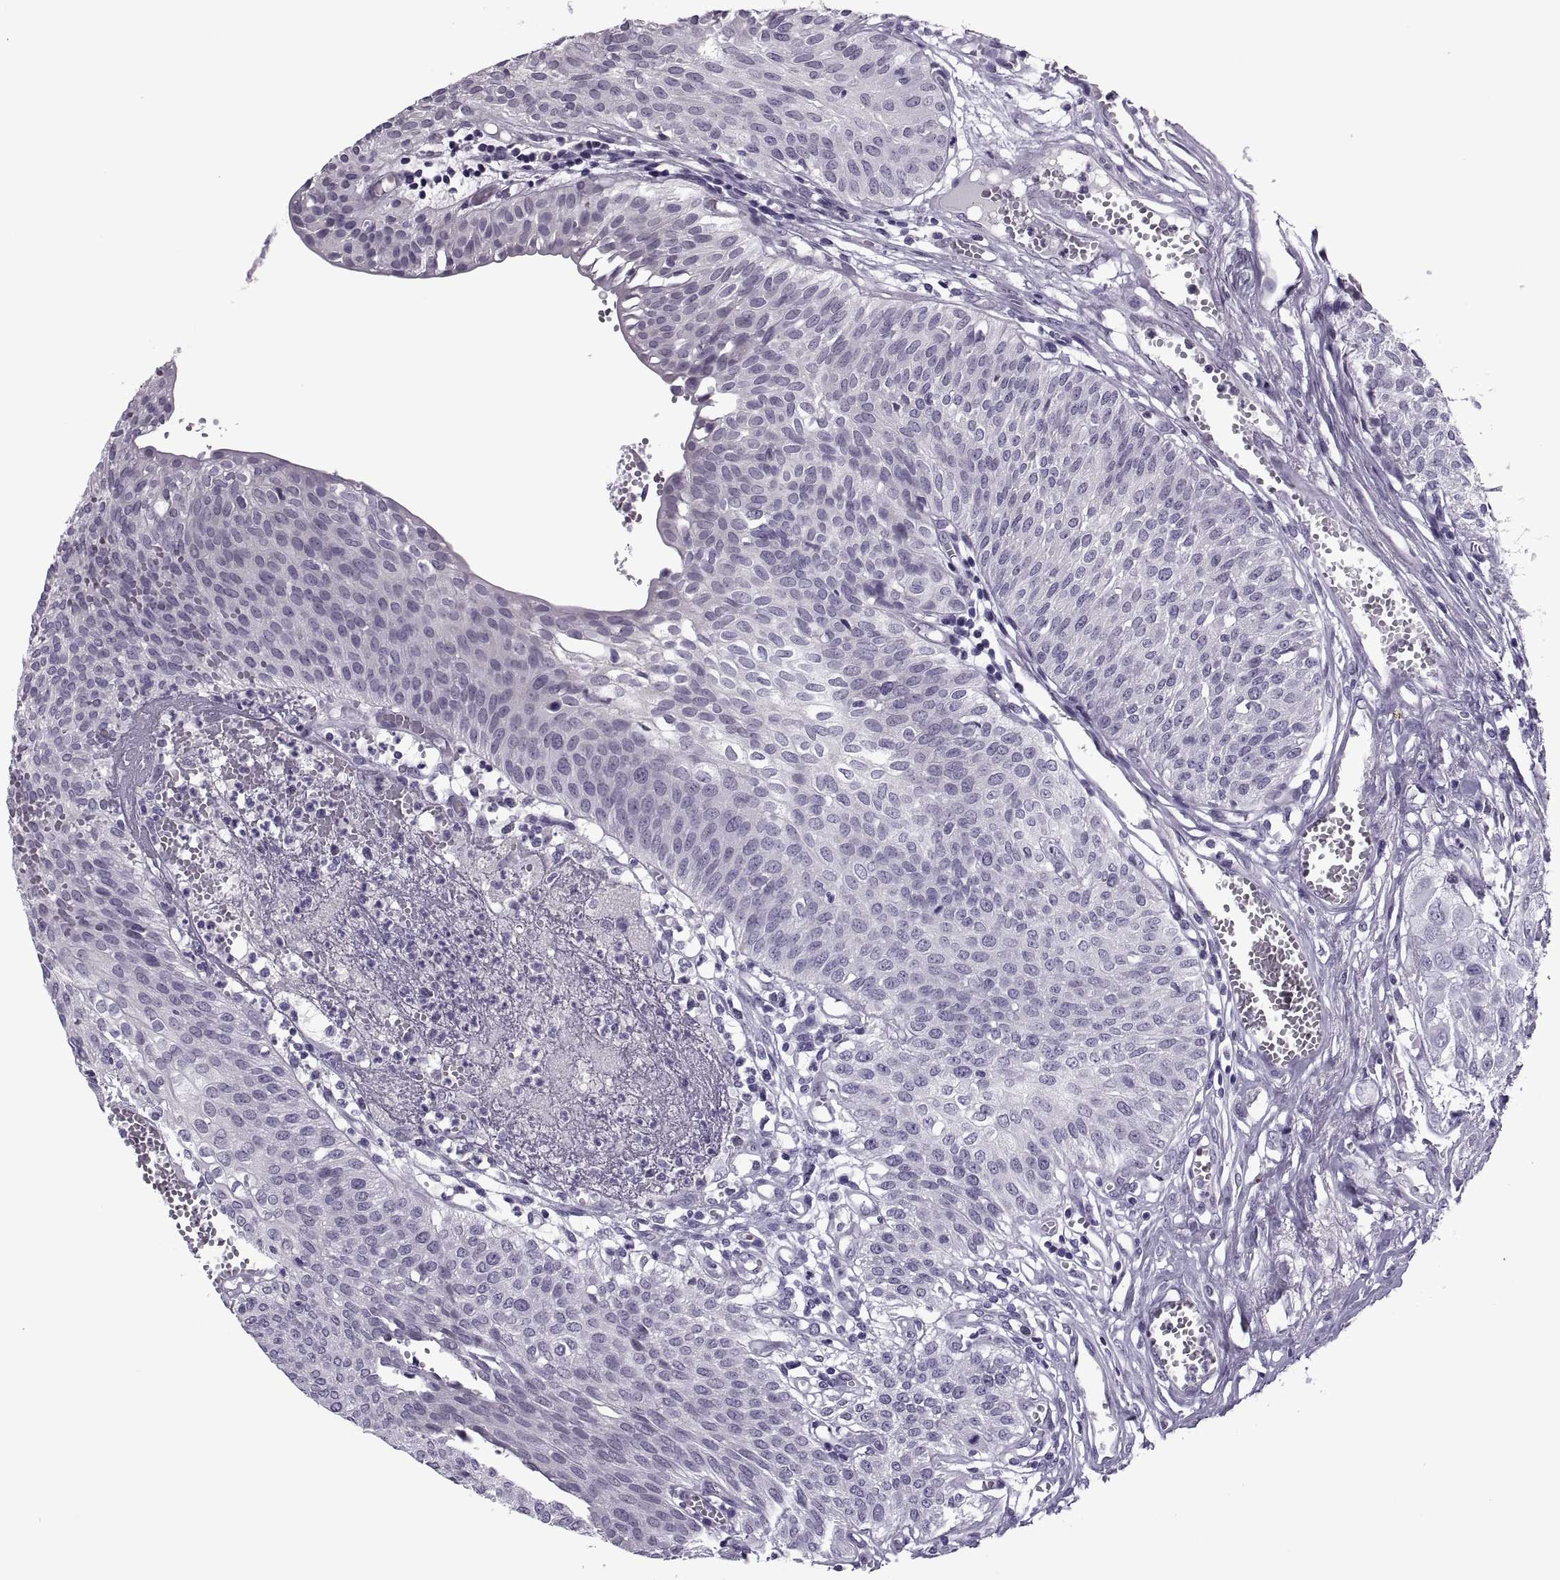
{"staining": {"intensity": "negative", "quantity": "none", "location": "none"}, "tissue": "urothelial cancer", "cell_type": "Tumor cells", "image_type": "cancer", "snomed": [{"axis": "morphology", "description": "Urothelial carcinoma, High grade"}, {"axis": "topography", "description": "Urinary bladder"}], "caption": "Immunohistochemical staining of urothelial cancer displays no significant staining in tumor cells.", "gene": "SYNGR4", "patient": {"sex": "male", "age": 57}}